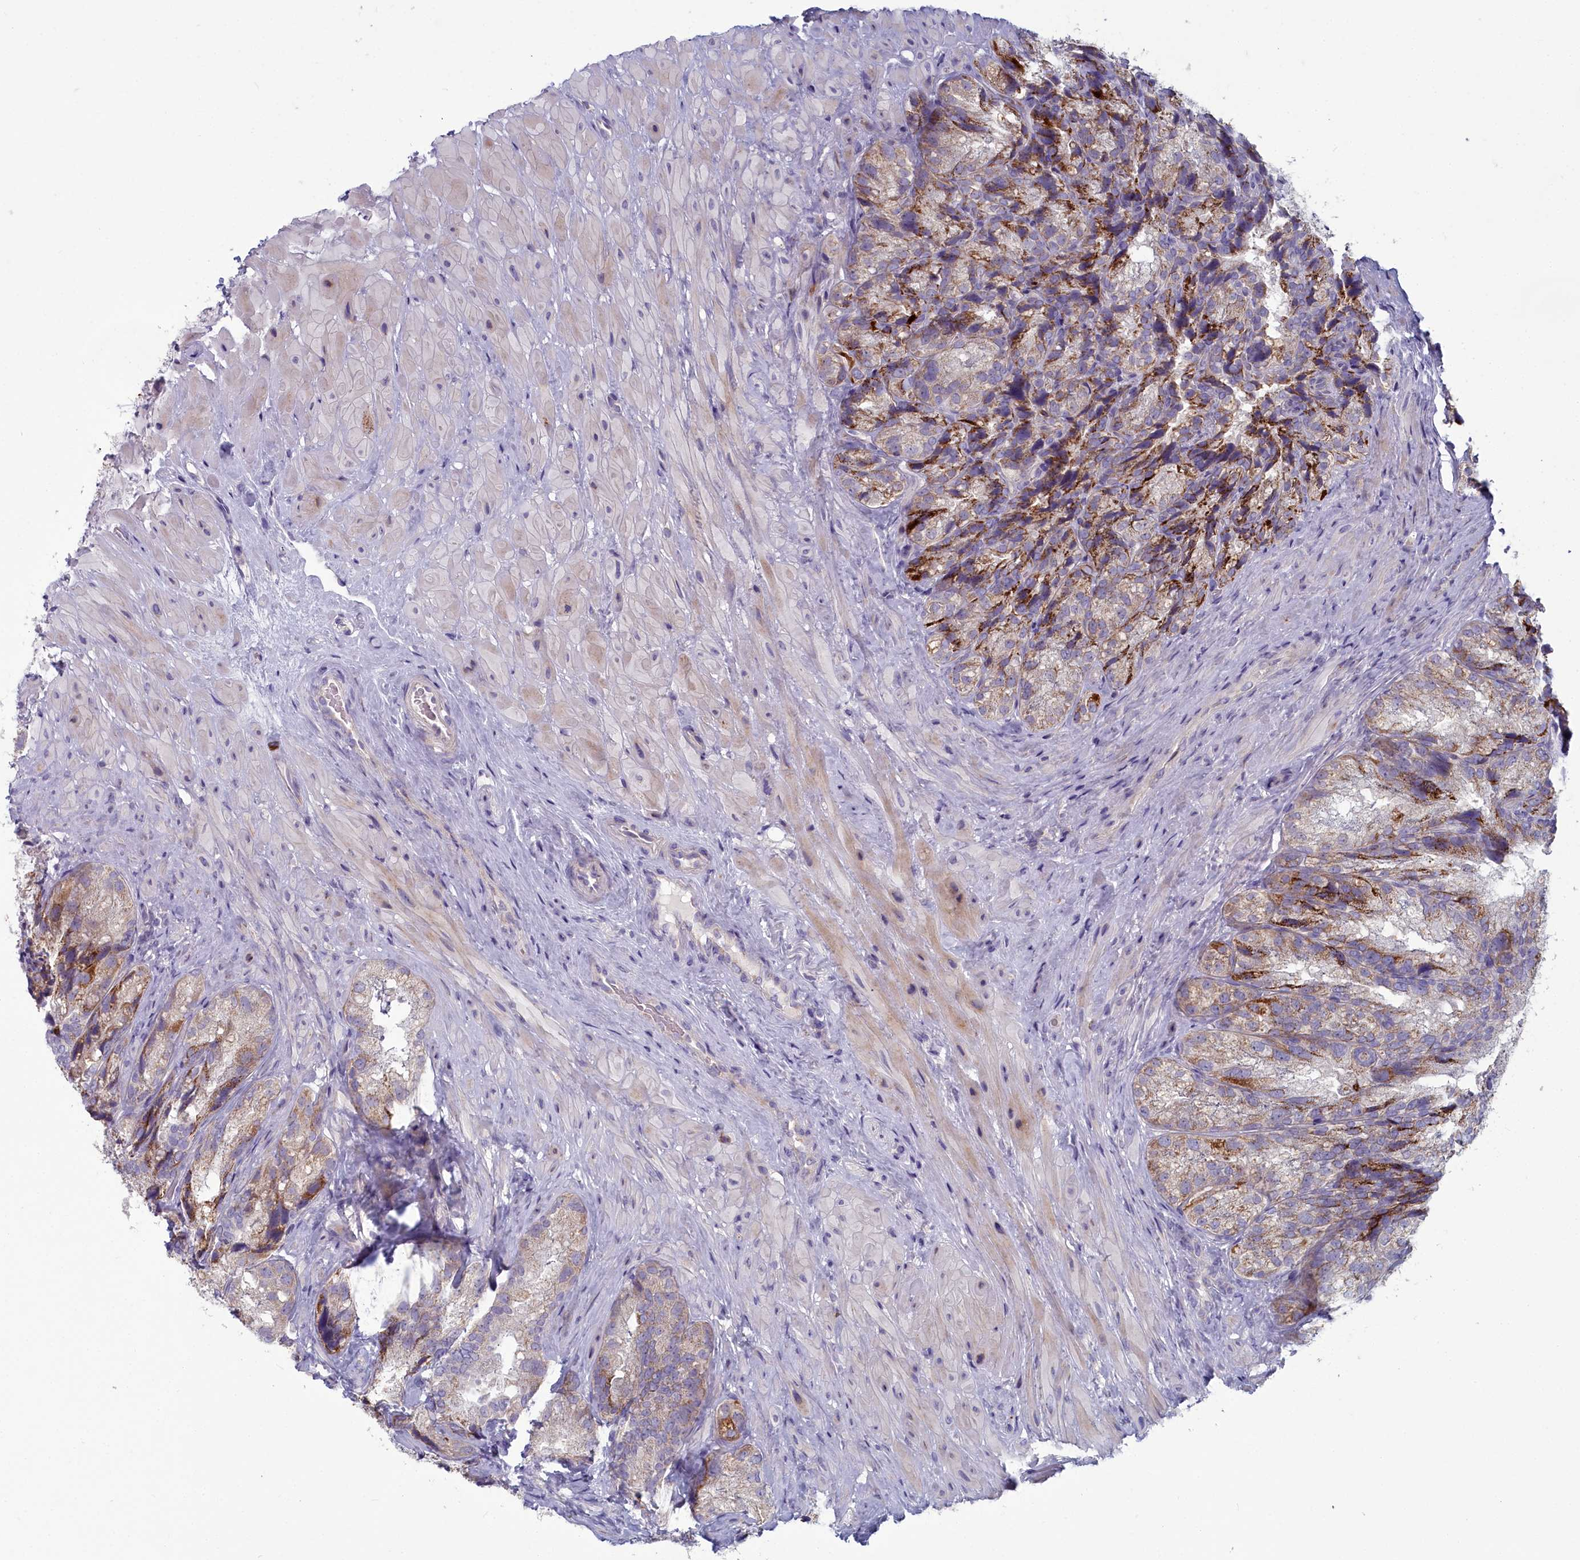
{"staining": {"intensity": "weak", "quantity": "<25%", "location": "cytoplasmic/membranous"}, "tissue": "seminal vesicle", "cell_type": "Glandular cells", "image_type": "normal", "snomed": [{"axis": "morphology", "description": "Normal tissue, NOS"}, {"axis": "topography", "description": "Seminal veicle"}], "caption": "Immunohistochemical staining of unremarkable human seminal vesicle exhibits no significant staining in glandular cells. (Immunohistochemistry, brightfield microscopy, high magnification).", "gene": "INSYN2A", "patient": {"sex": "male", "age": 58}}